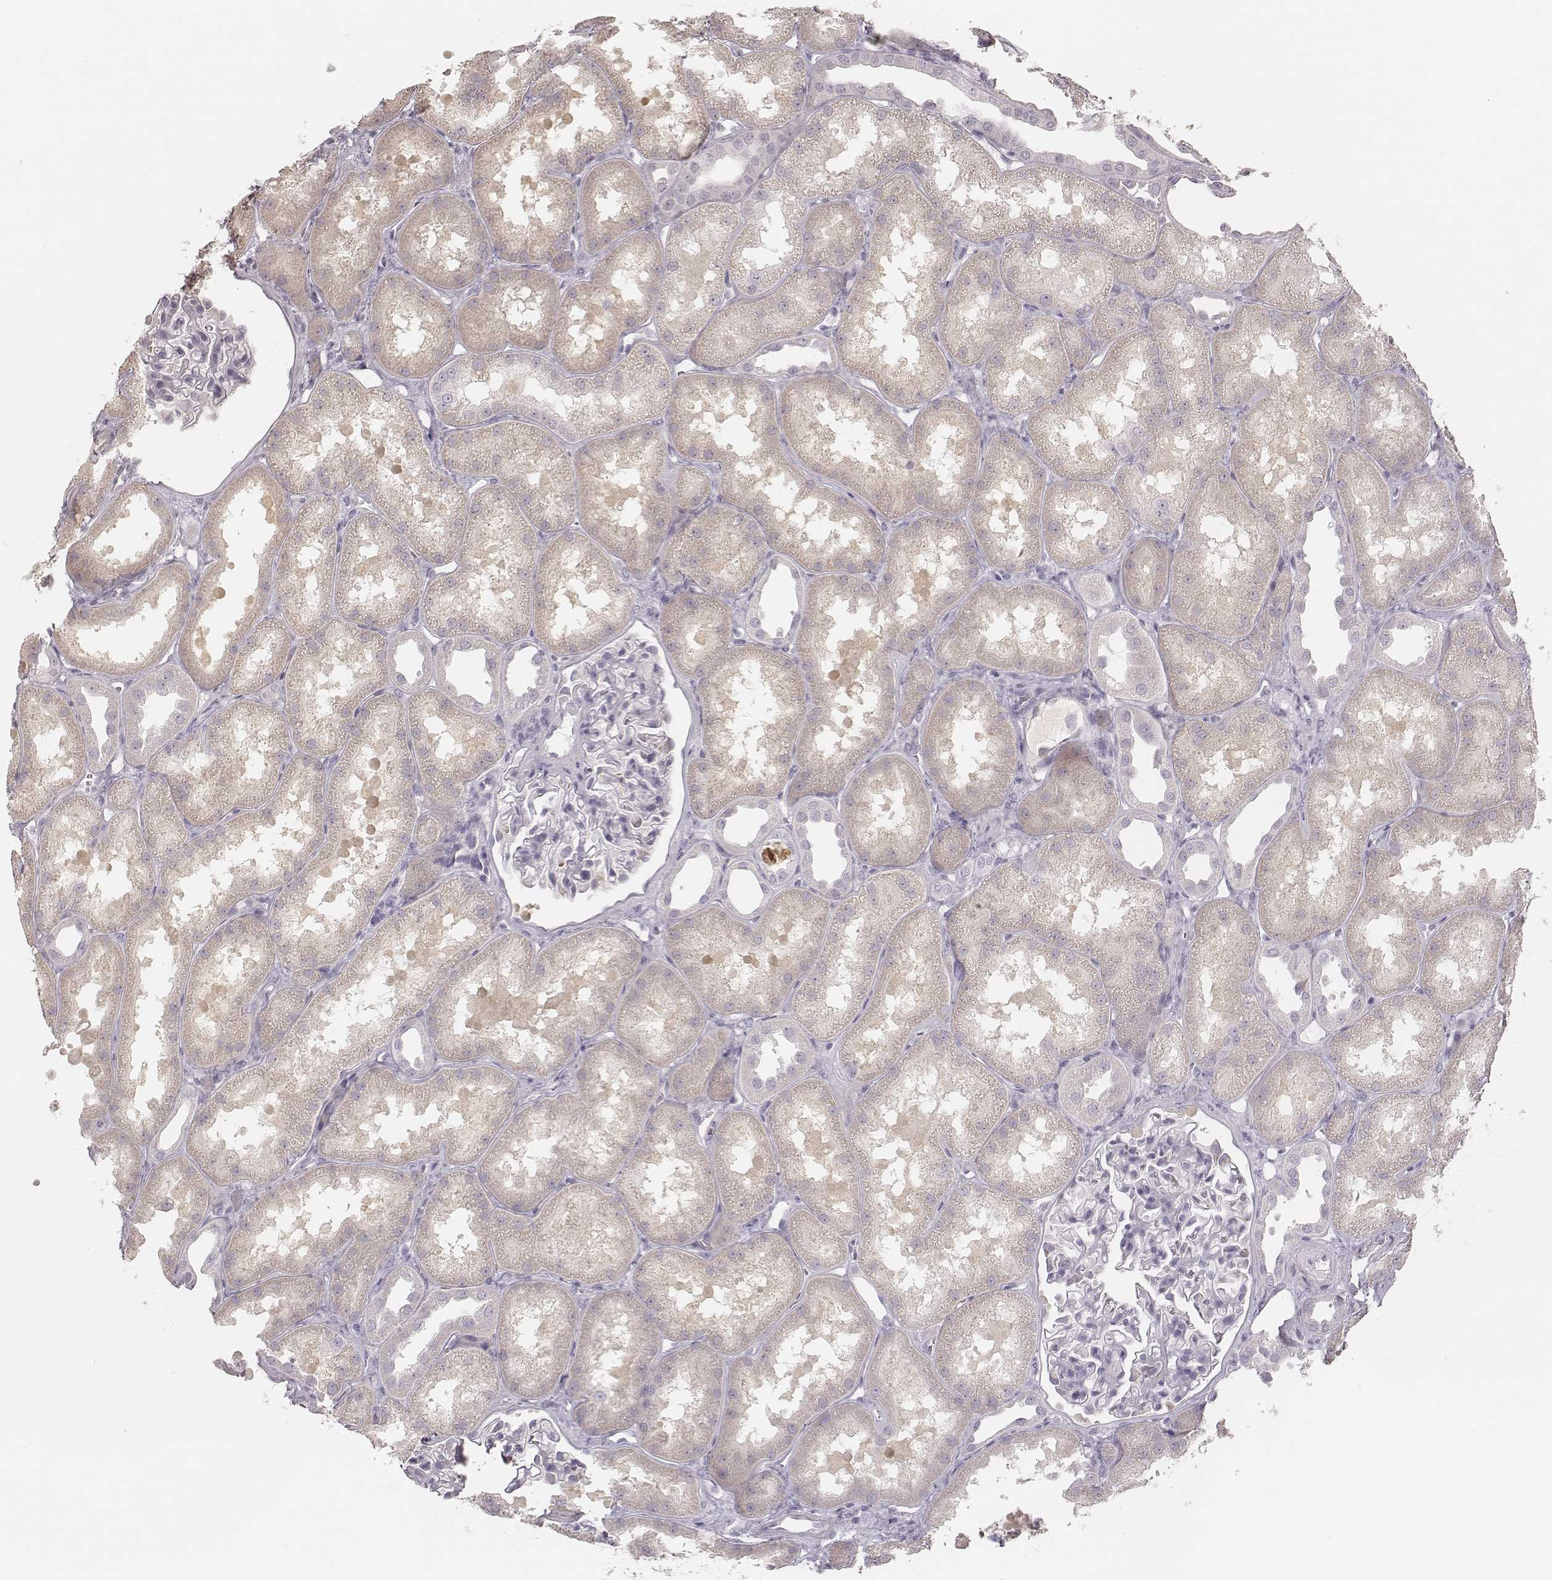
{"staining": {"intensity": "negative", "quantity": "none", "location": "none"}, "tissue": "kidney", "cell_type": "Cells in glomeruli", "image_type": "normal", "snomed": [{"axis": "morphology", "description": "Normal tissue, NOS"}, {"axis": "topography", "description": "Kidney"}], "caption": "Immunohistochemistry image of unremarkable kidney: kidney stained with DAB demonstrates no significant protein positivity in cells in glomeruli. (DAB (3,3'-diaminobenzidine) immunohistochemistry visualized using brightfield microscopy, high magnification).", "gene": "KRT31", "patient": {"sex": "male", "age": 61}}